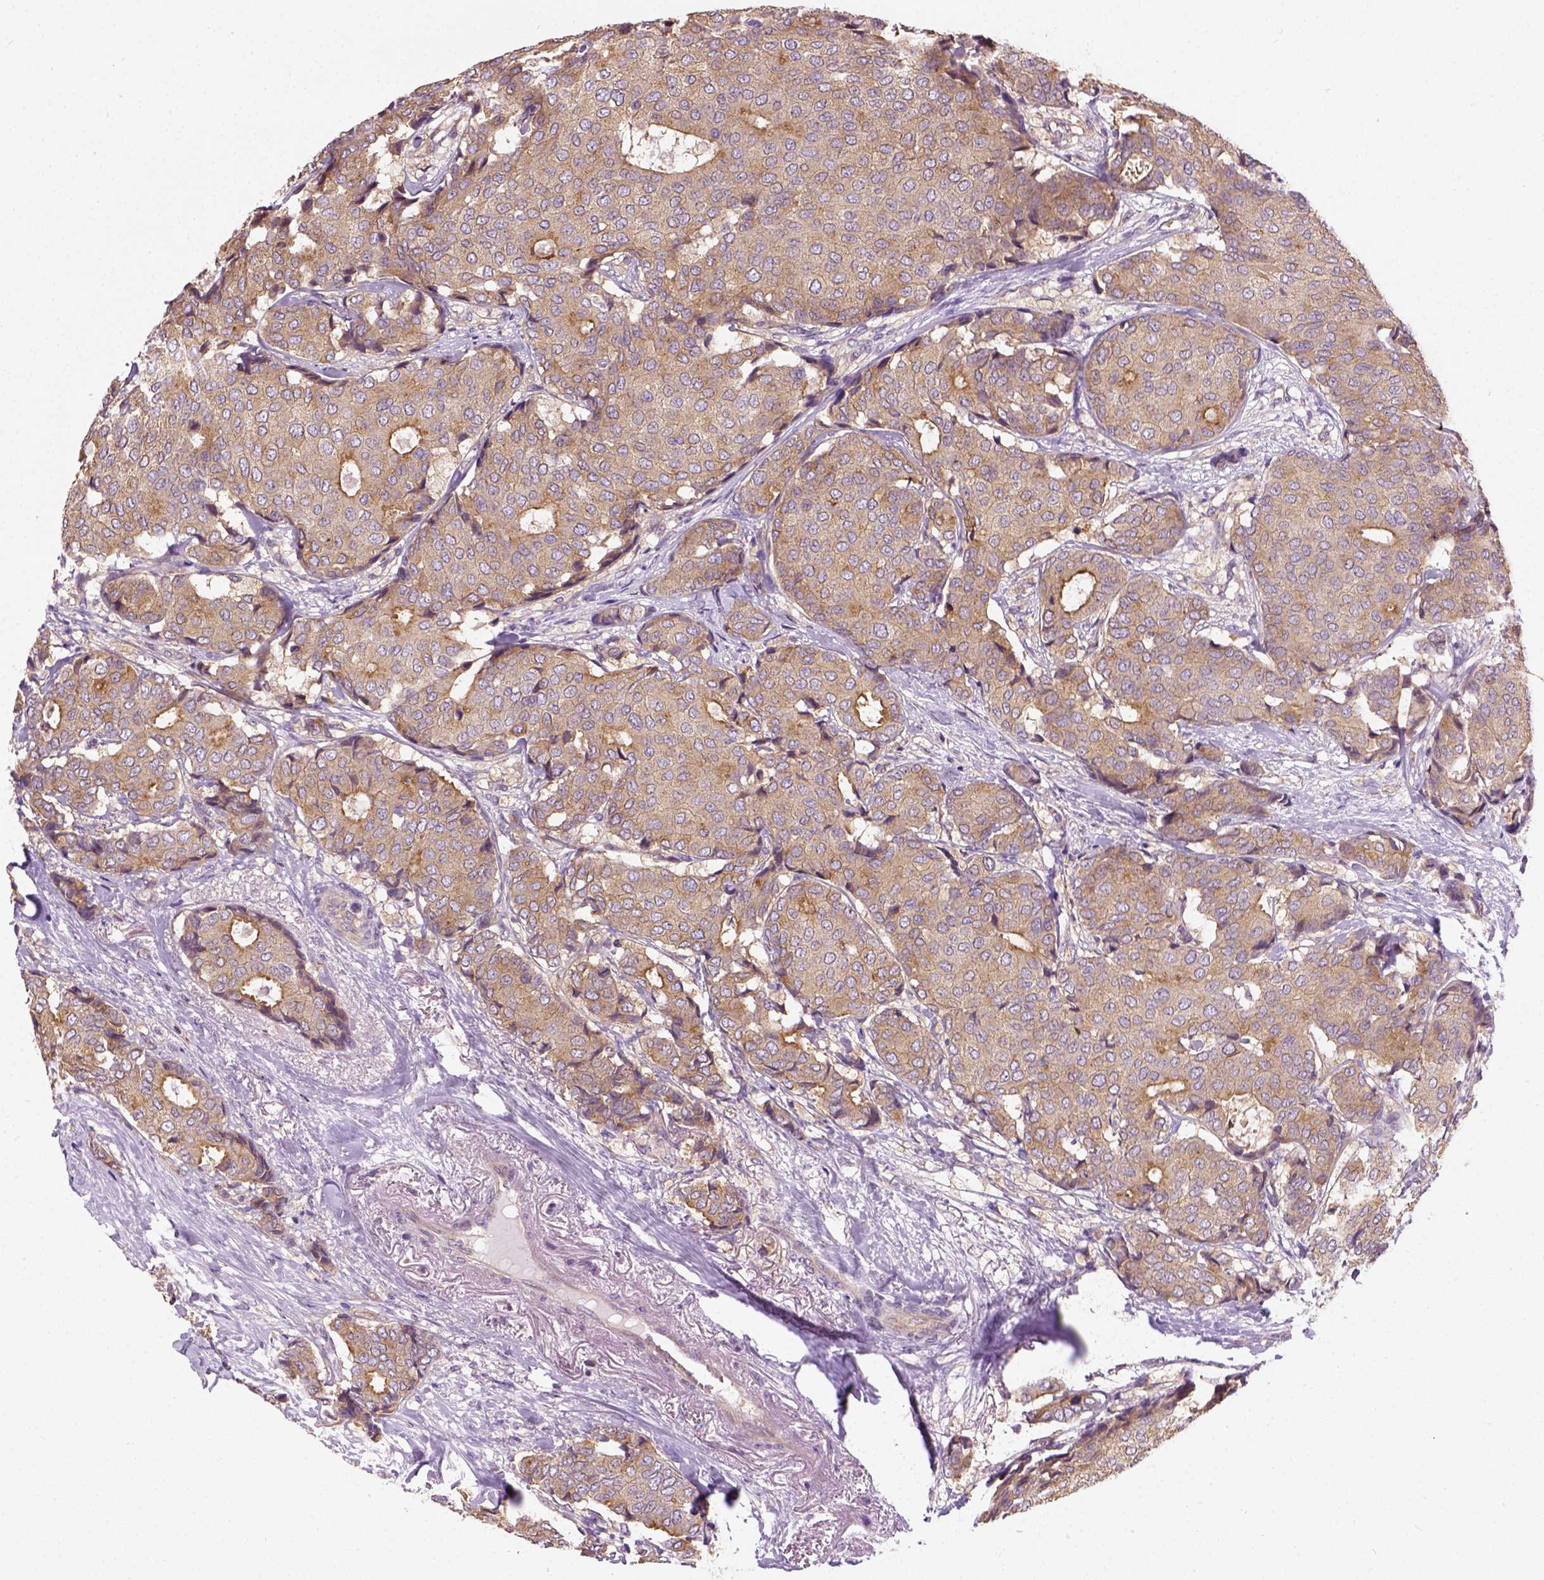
{"staining": {"intensity": "moderate", "quantity": "25%-75%", "location": "cytoplasmic/membranous"}, "tissue": "breast cancer", "cell_type": "Tumor cells", "image_type": "cancer", "snomed": [{"axis": "morphology", "description": "Duct carcinoma"}, {"axis": "topography", "description": "Breast"}], "caption": "Immunohistochemistry (IHC) micrograph of neoplastic tissue: breast cancer stained using immunohistochemistry (IHC) exhibits medium levels of moderate protein expression localized specifically in the cytoplasmic/membranous of tumor cells, appearing as a cytoplasmic/membranous brown color.", "gene": "CRACR2A", "patient": {"sex": "female", "age": 75}}